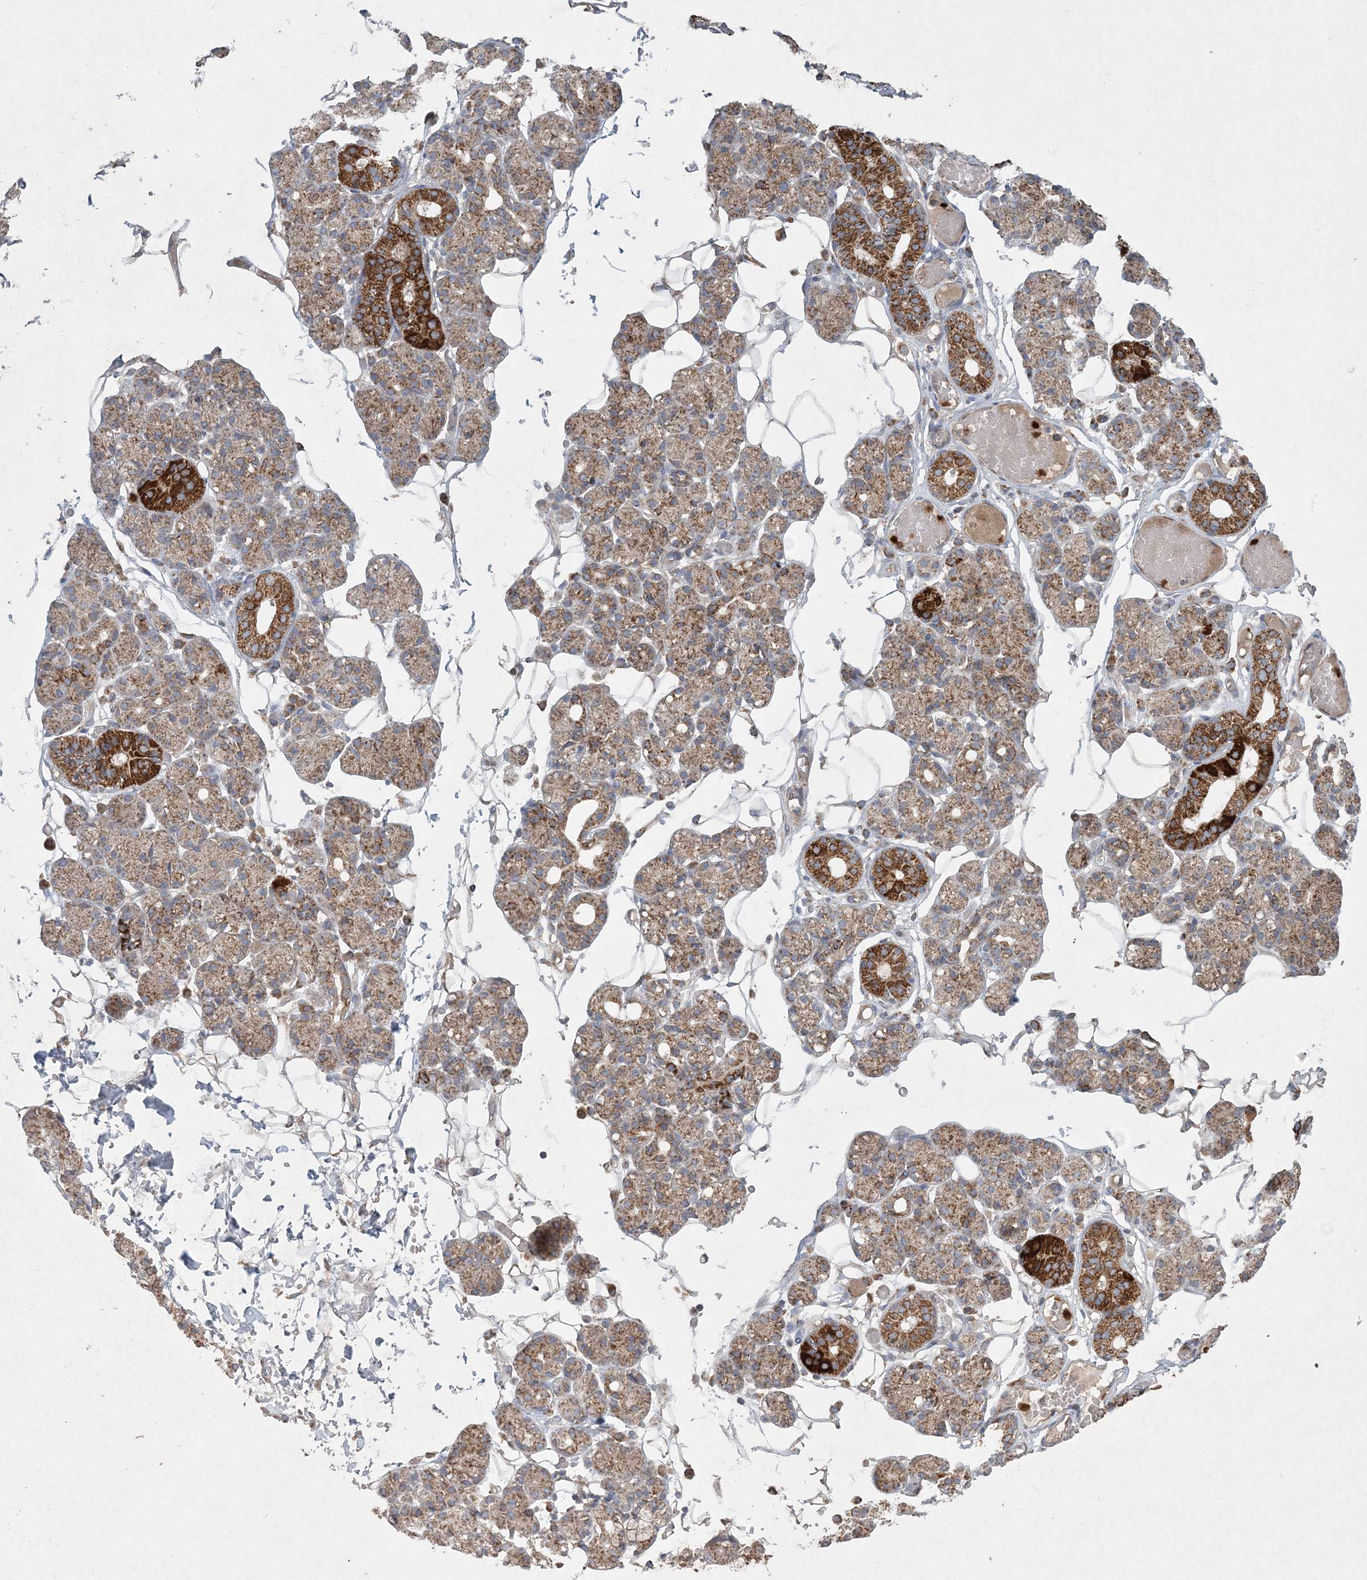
{"staining": {"intensity": "strong", "quantity": "25%-75%", "location": "cytoplasmic/membranous"}, "tissue": "salivary gland", "cell_type": "Glandular cells", "image_type": "normal", "snomed": [{"axis": "morphology", "description": "Normal tissue, NOS"}, {"axis": "topography", "description": "Salivary gland"}], "caption": "Protein positivity by IHC demonstrates strong cytoplasmic/membranous staining in approximately 25%-75% of glandular cells in unremarkable salivary gland. (Stains: DAB (3,3'-diaminobenzidine) in brown, nuclei in blue, Microscopy: brightfield microscopy at high magnification).", "gene": "LRPPRC", "patient": {"sex": "male", "age": 63}}